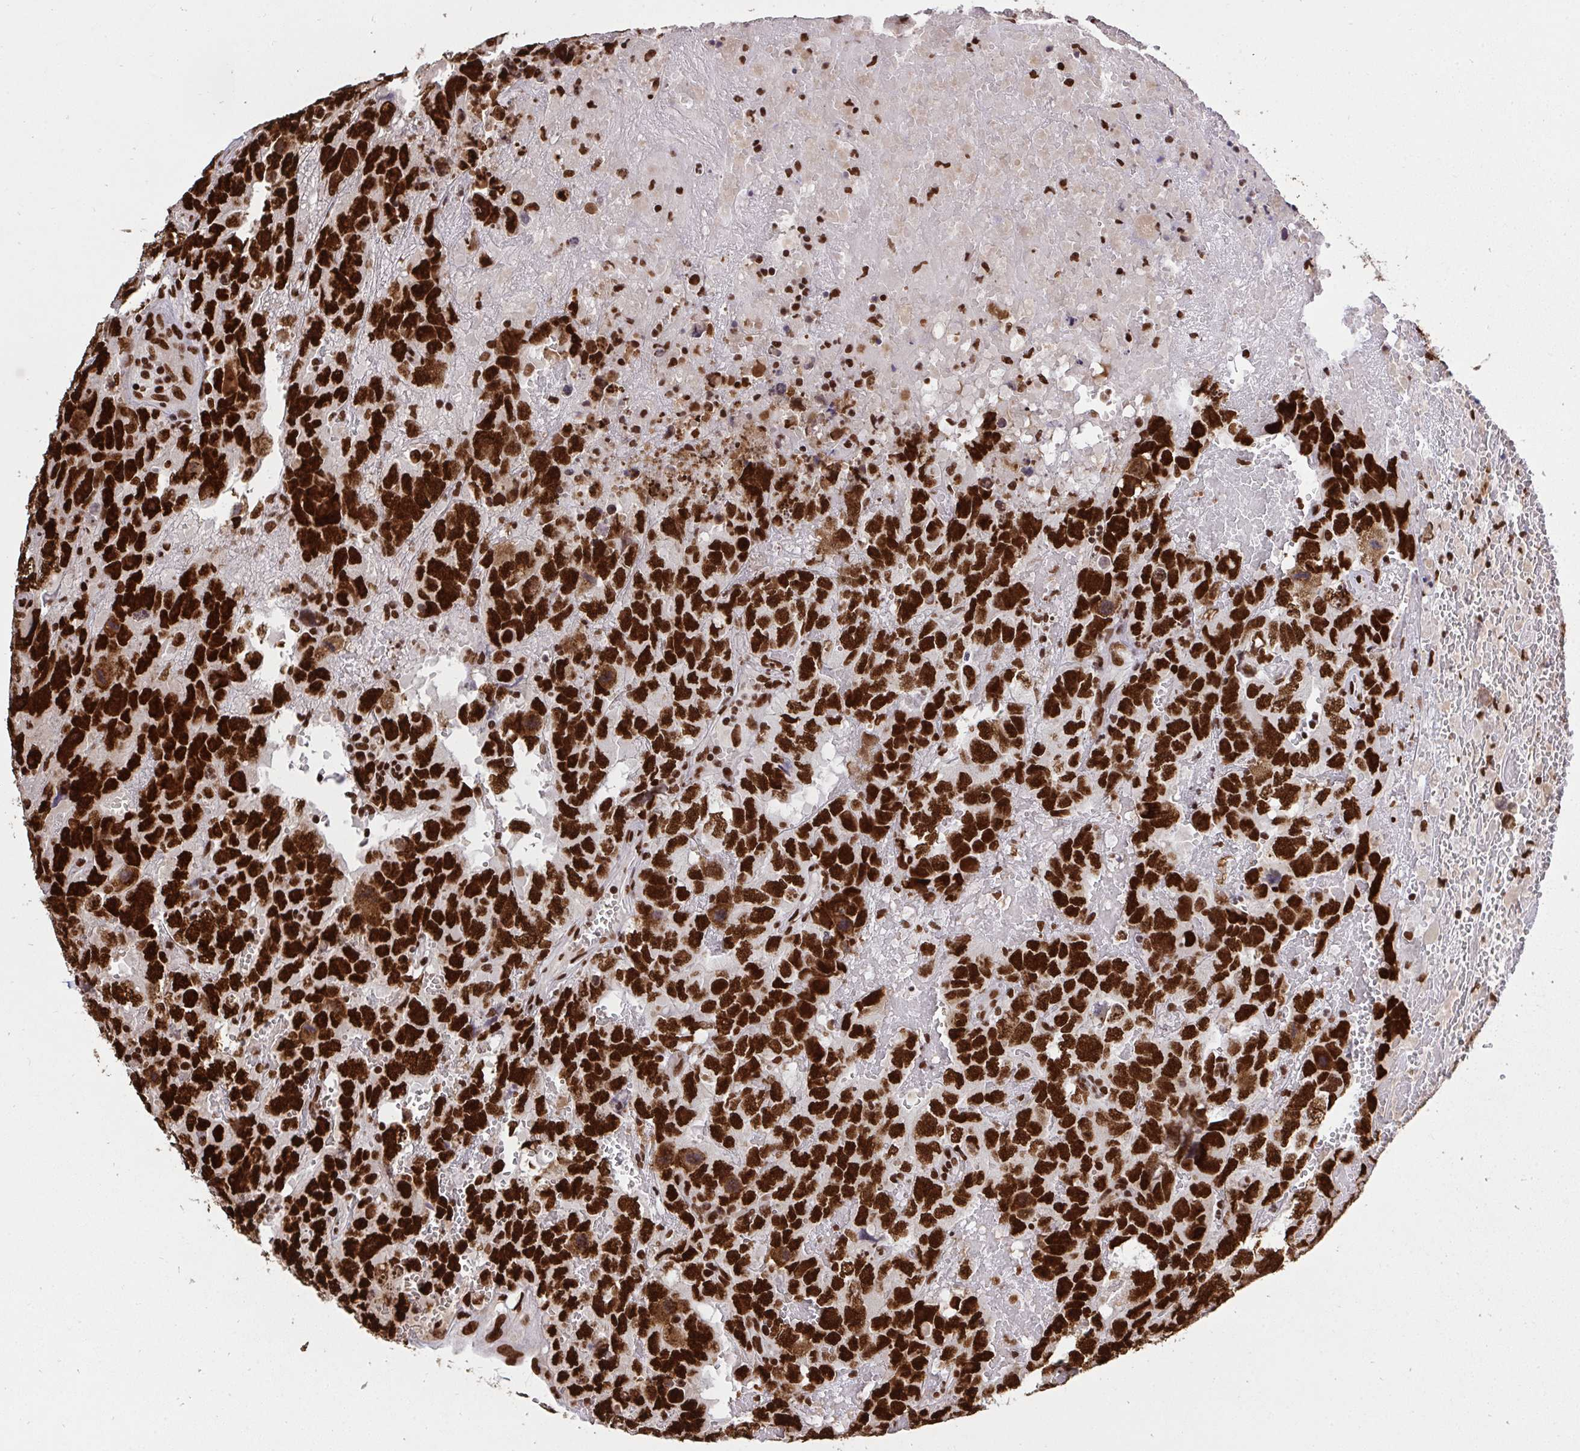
{"staining": {"intensity": "strong", "quantity": ">75%", "location": "nuclear"}, "tissue": "testis cancer", "cell_type": "Tumor cells", "image_type": "cancer", "snomed": [{"axis": "morphology", "description": "Carcinoma, Embryonal, NOS"}, {"axis": "topography", "description": "Testis"}], "caption": "Brown immunohistochemical staining in testis cancer exhibits strong nuclear positivity in about >75% of tumor cells.", "gene": "HNRNPL", "patient": {"sex": "male", "age": 45}}